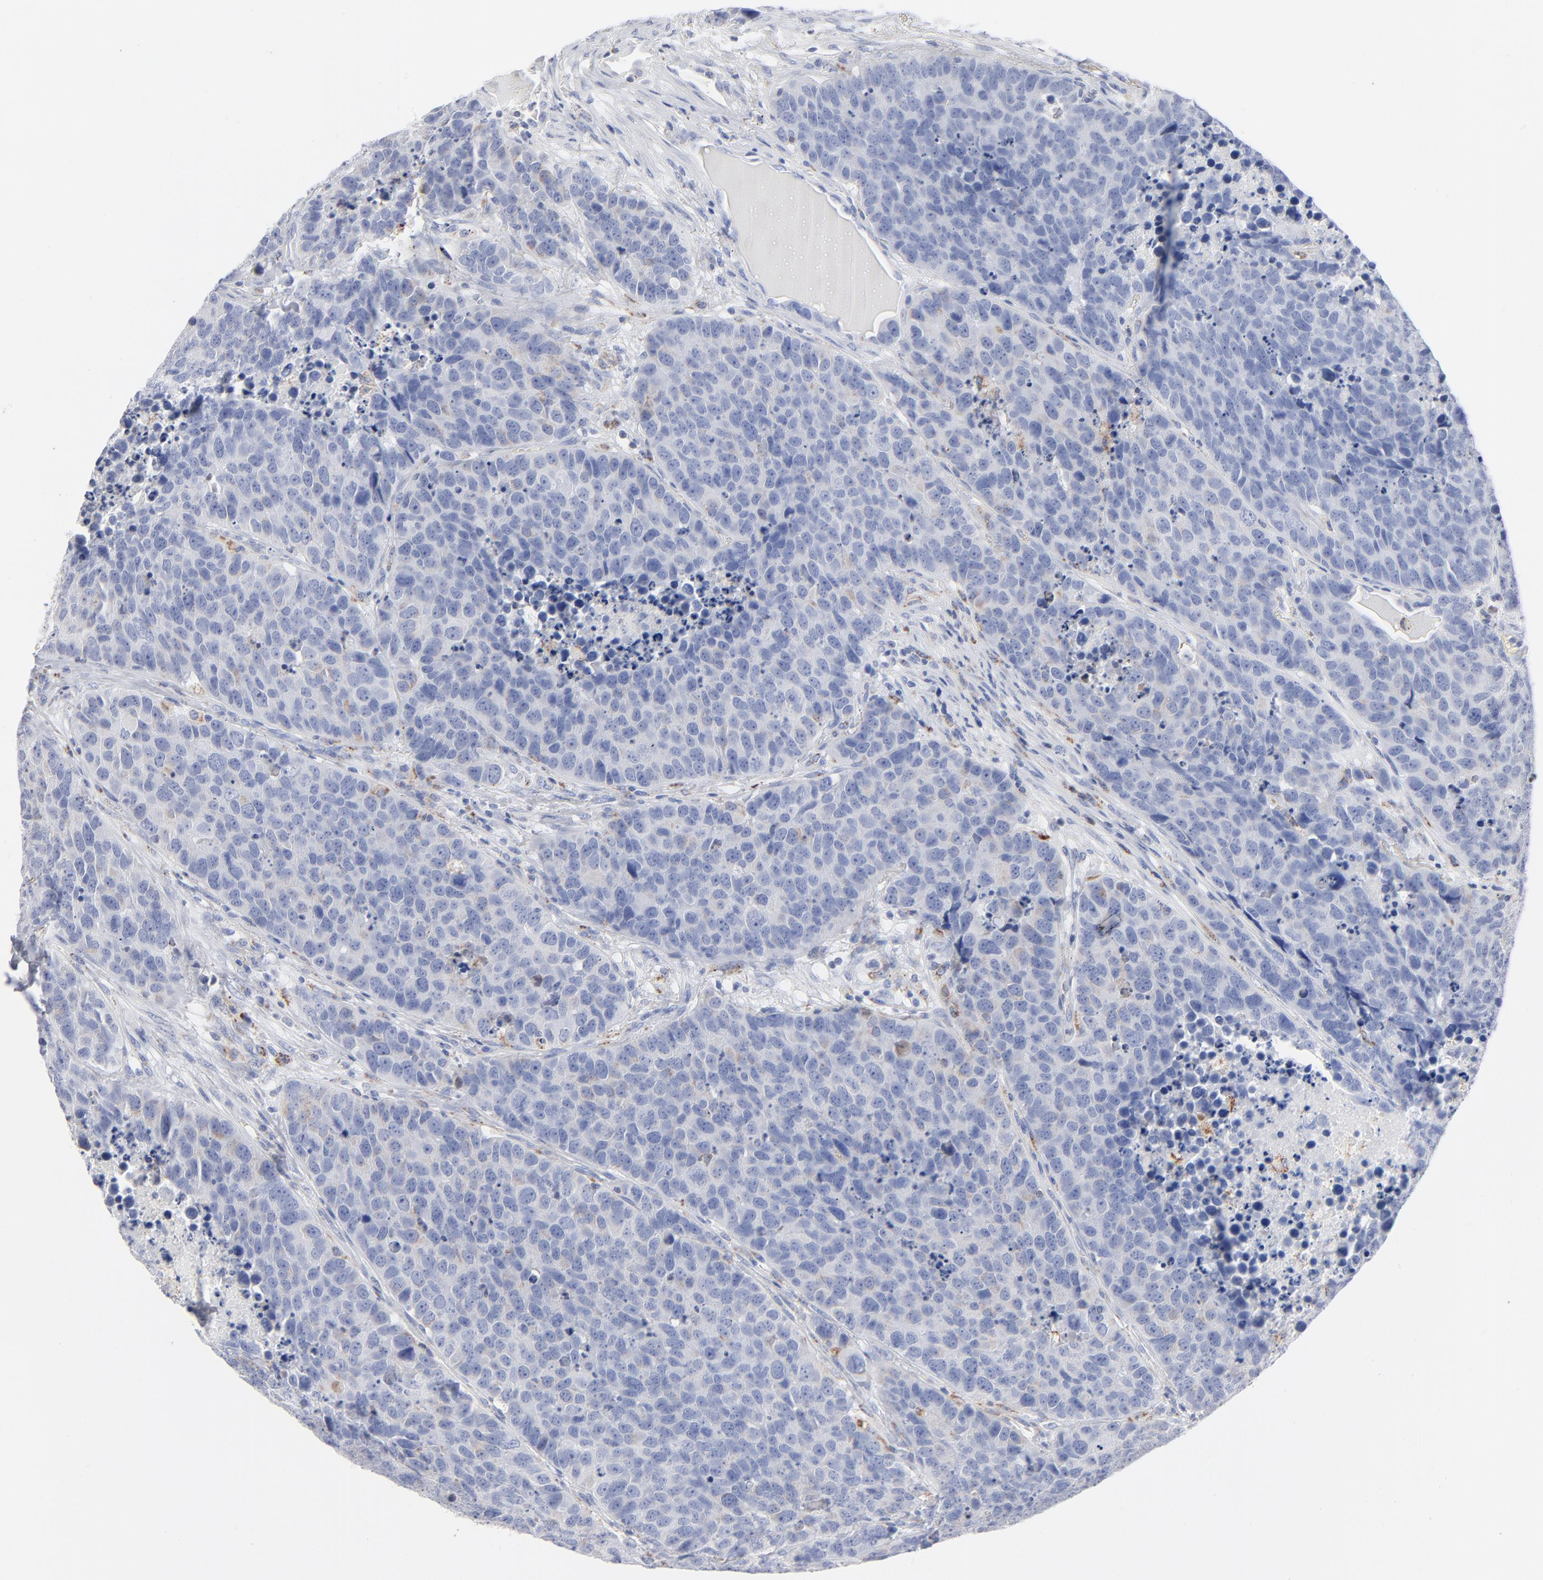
{"staining": {"intensity": "negative", "quantity": "none", "location": "none"}, "tissue": "carcinoid", "cell_type": "Tumor cells", "image_type": "cancer", "snomed": [{"axis": "morphology", "description": "Carcinoid, malignant, NOS"}, {"axis": "topography", "description": "Lung"}], "caption": "DAB immunohistochemical staining of carcinoid reveals no significant expression in tumor cells.", "gene": "CHCHD10", "patient": {"sex": "male", "age": 60}}